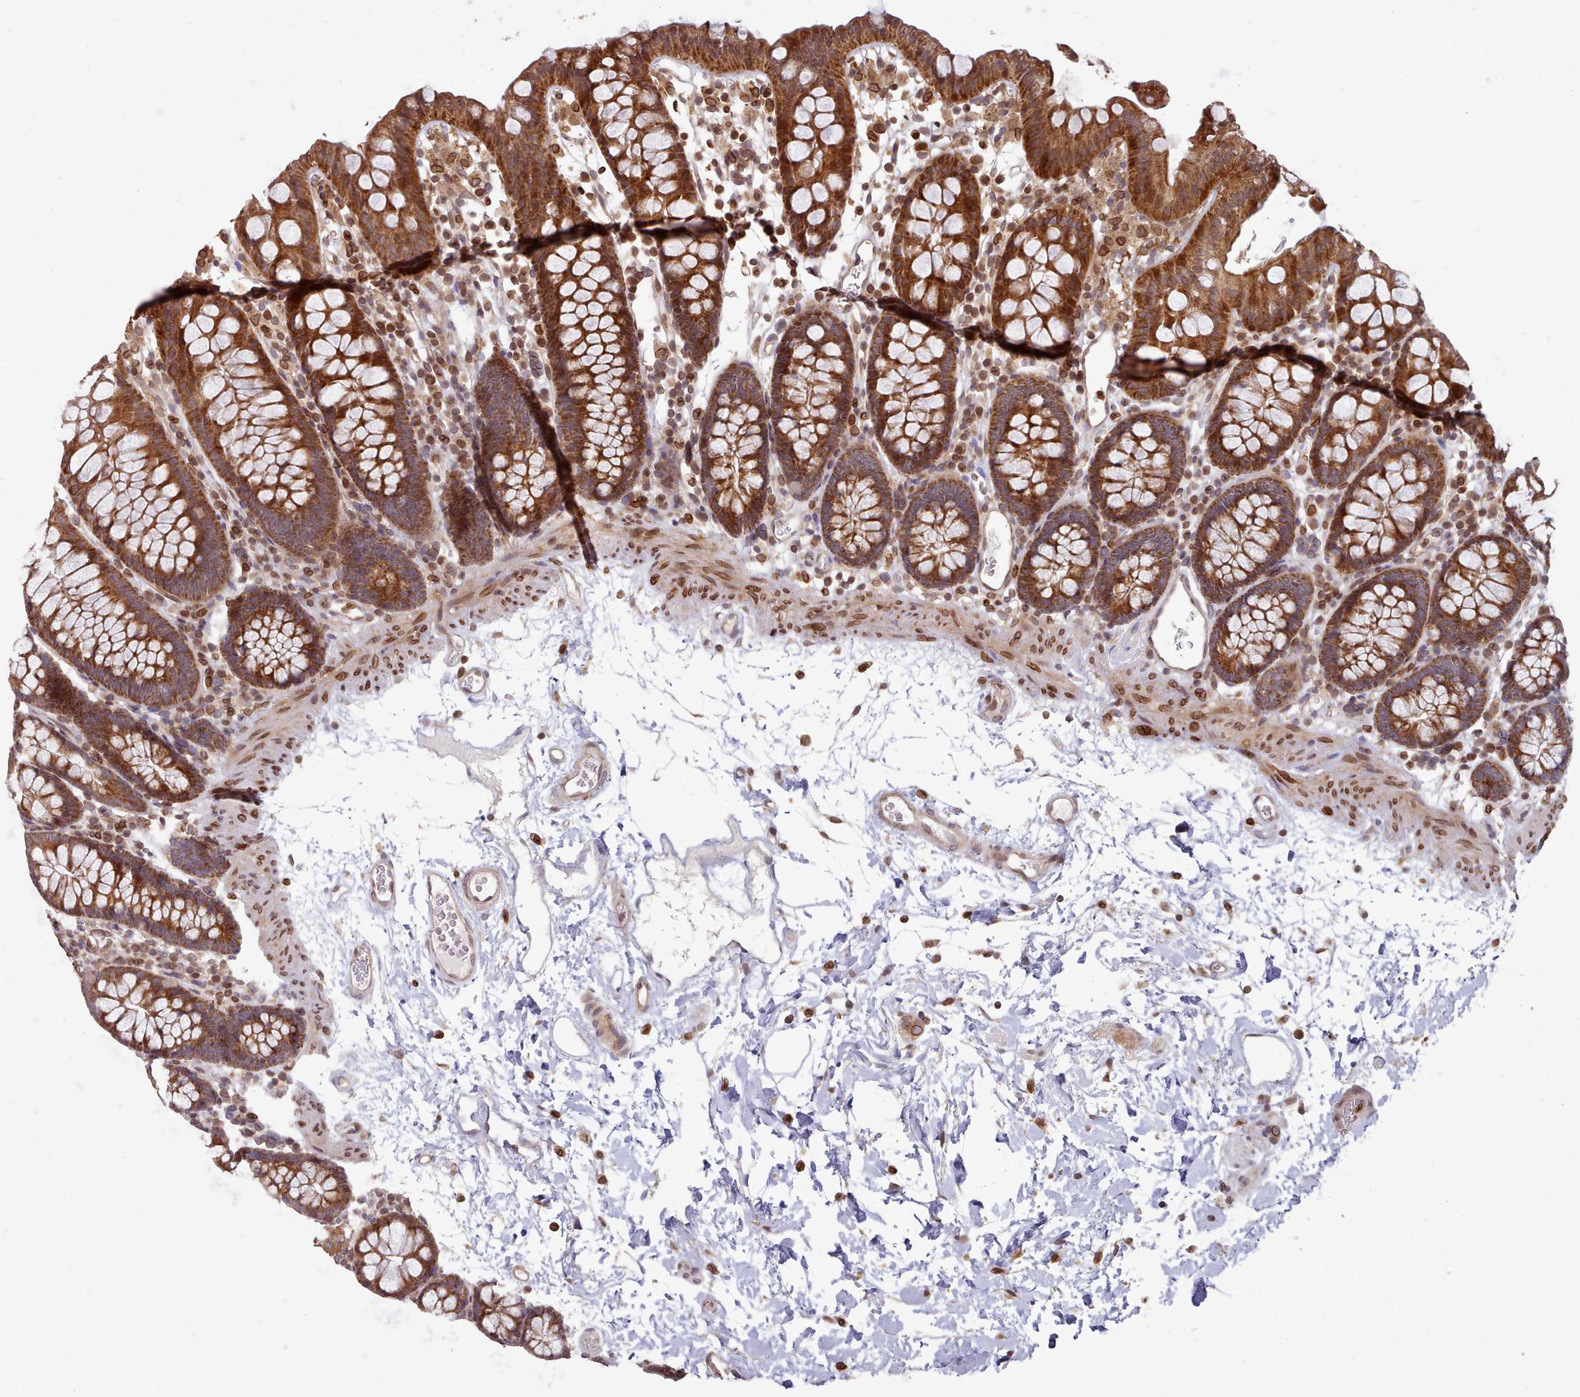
{"staining": {"intensity": "weak", "quantity": "25%-75%", "location": "cytoplasmic/membranous"}, "tissue": "colon", "cell_type": "Endothelial cells", "image_type": "normal", "snomed": [{"axis": "morphology", "description": "Normal tissue, NOS"}, {"axis": "topography", "description": "Colon"}], "caption": "There is low levels of weak cytoplasmic/membranous expression in endothelial cells of benign colon, as demonstrated by immunohistochemical staining (brown color).", "gene": "TOR1AIP1", "patient": {"sex": "male", "age": 75}}